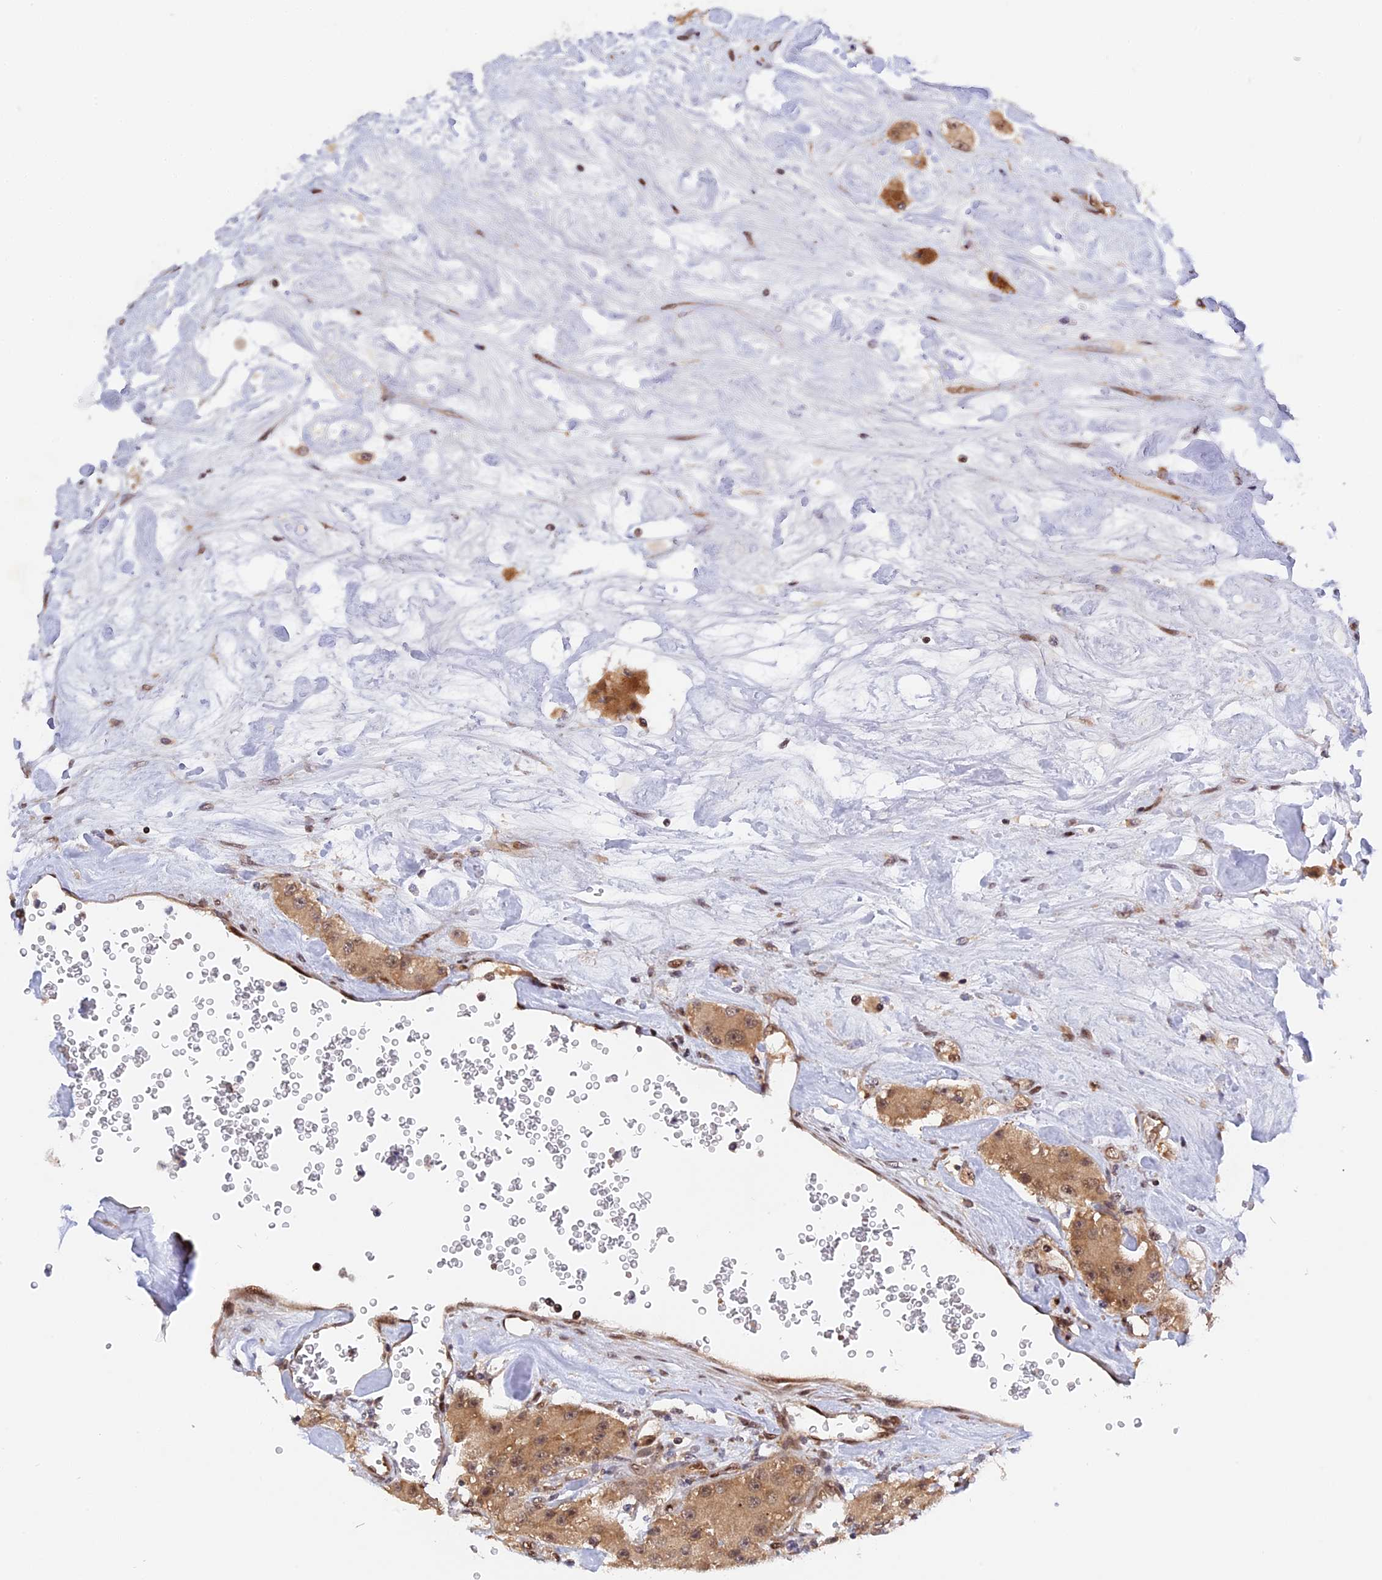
{"staining": {"intensity": "weak", "quantity": ">75%", "location": "cytoplasmic/membranous,nuclear"}, "tissue": "carcinoid", "cell_type": "Tumor cells", "image_type": "cancer", "snomed": [{"axis": "morphology", "description": "Carcinoid, malignant, NOS"}, {"axis": "topography", "description": "Pancreas"}], "caption": "Human carcinoid stained with a protein marker reveals weak staining in tumor cells.", "gene": "ZNF428", "patient": {"sex": "male", "age": 41}}